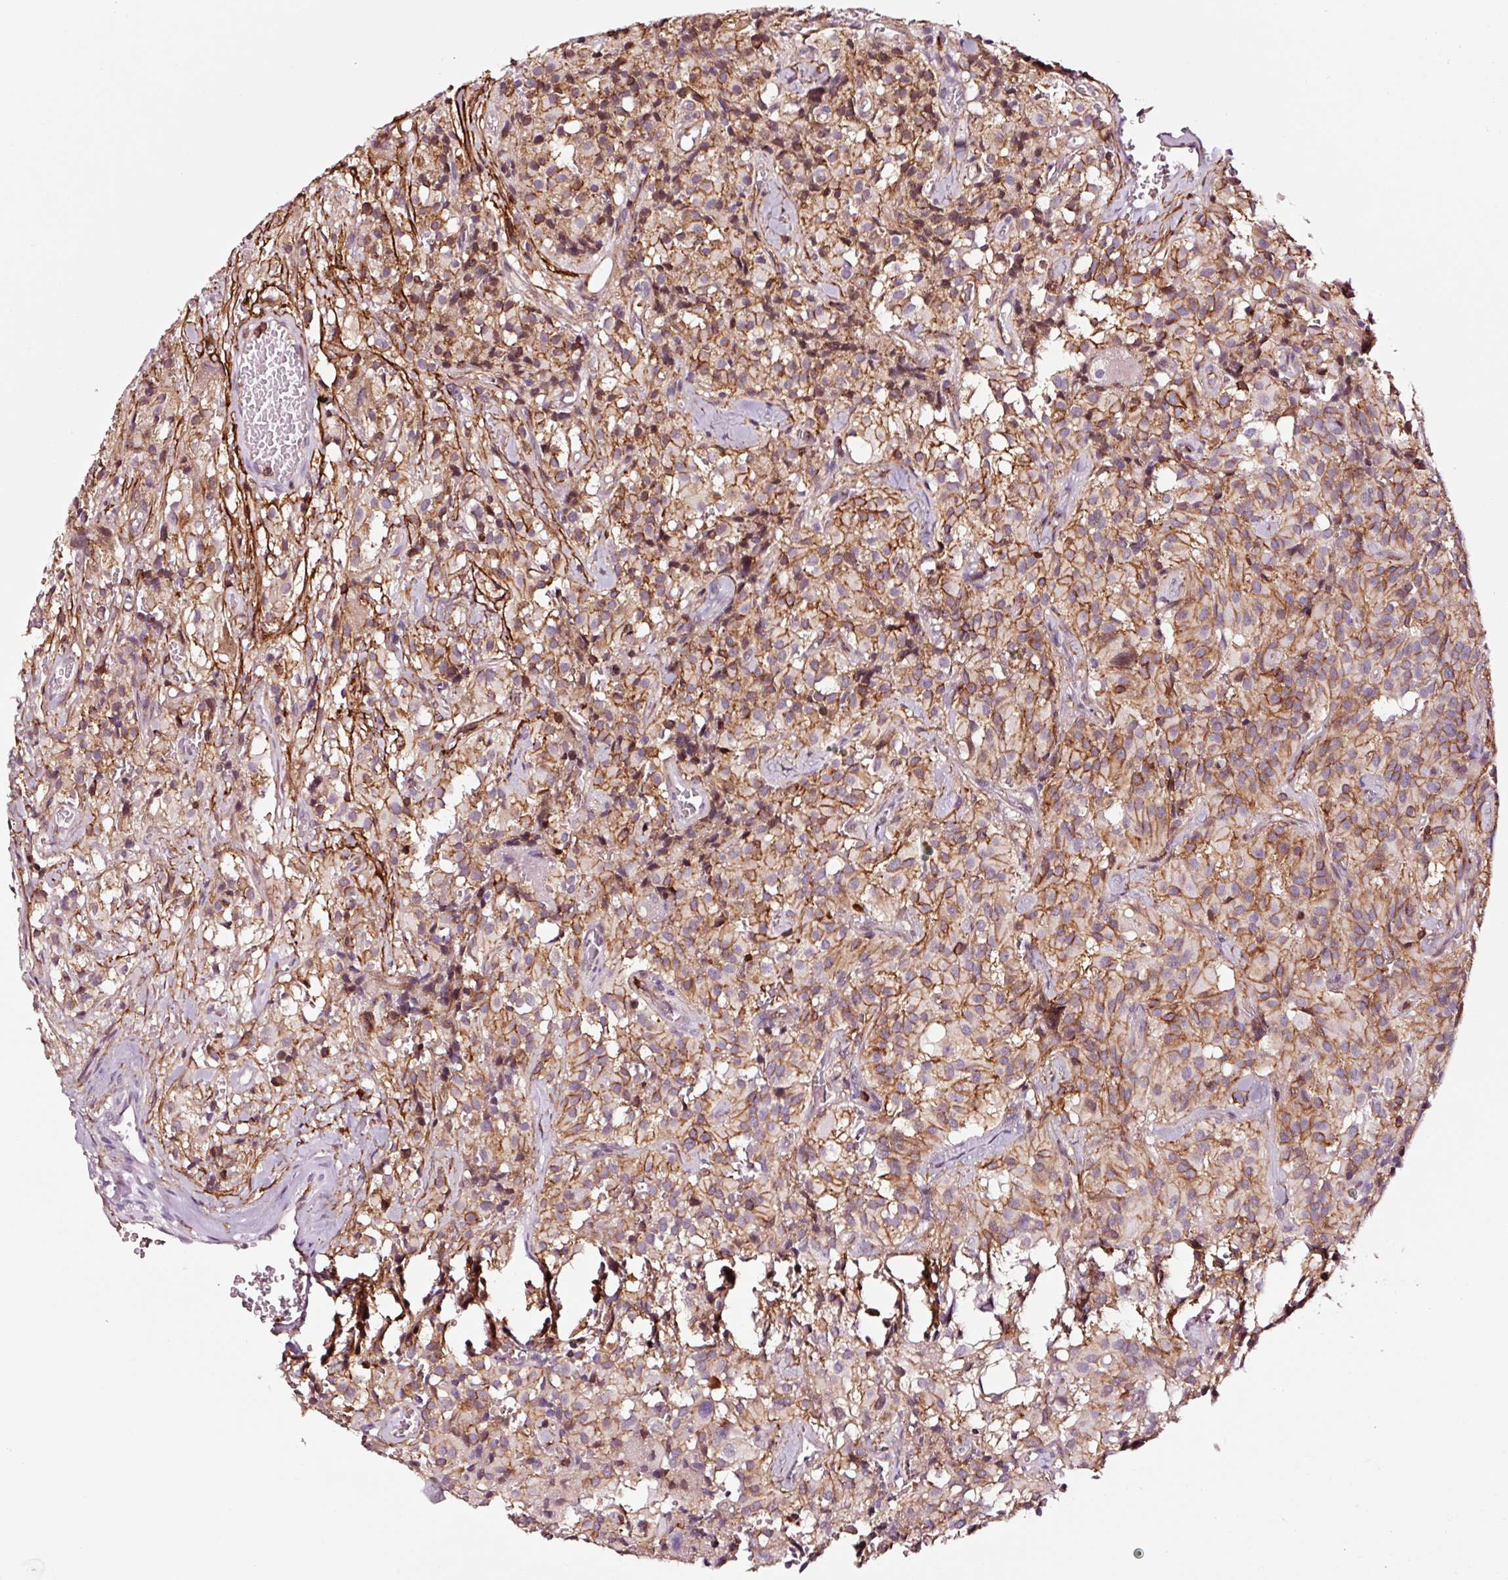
{"staining": {"intensity": "moderate", "quantity": "25%-75%", "location": "cytoplasmic/membranous"}, "tissue": "glioma", "cell_type": "Tumor cells", "image_type": "cancer", "snomed": [{"axis": "morphology", "description": "Glioma, malignant, Low grade"}, {"axis": "topography", "description": "Brain"}], "caption": "Glioma stained for a protein shows moderate cytoplasmic/membranous positivity in tumor cells. The protein is stained brown, and the nuclei are stained in blue (DAB IHC with brightfield microscopy, high magnification).", "gene": "ADD3", "patient": {"sex": "male", "age": 42}}